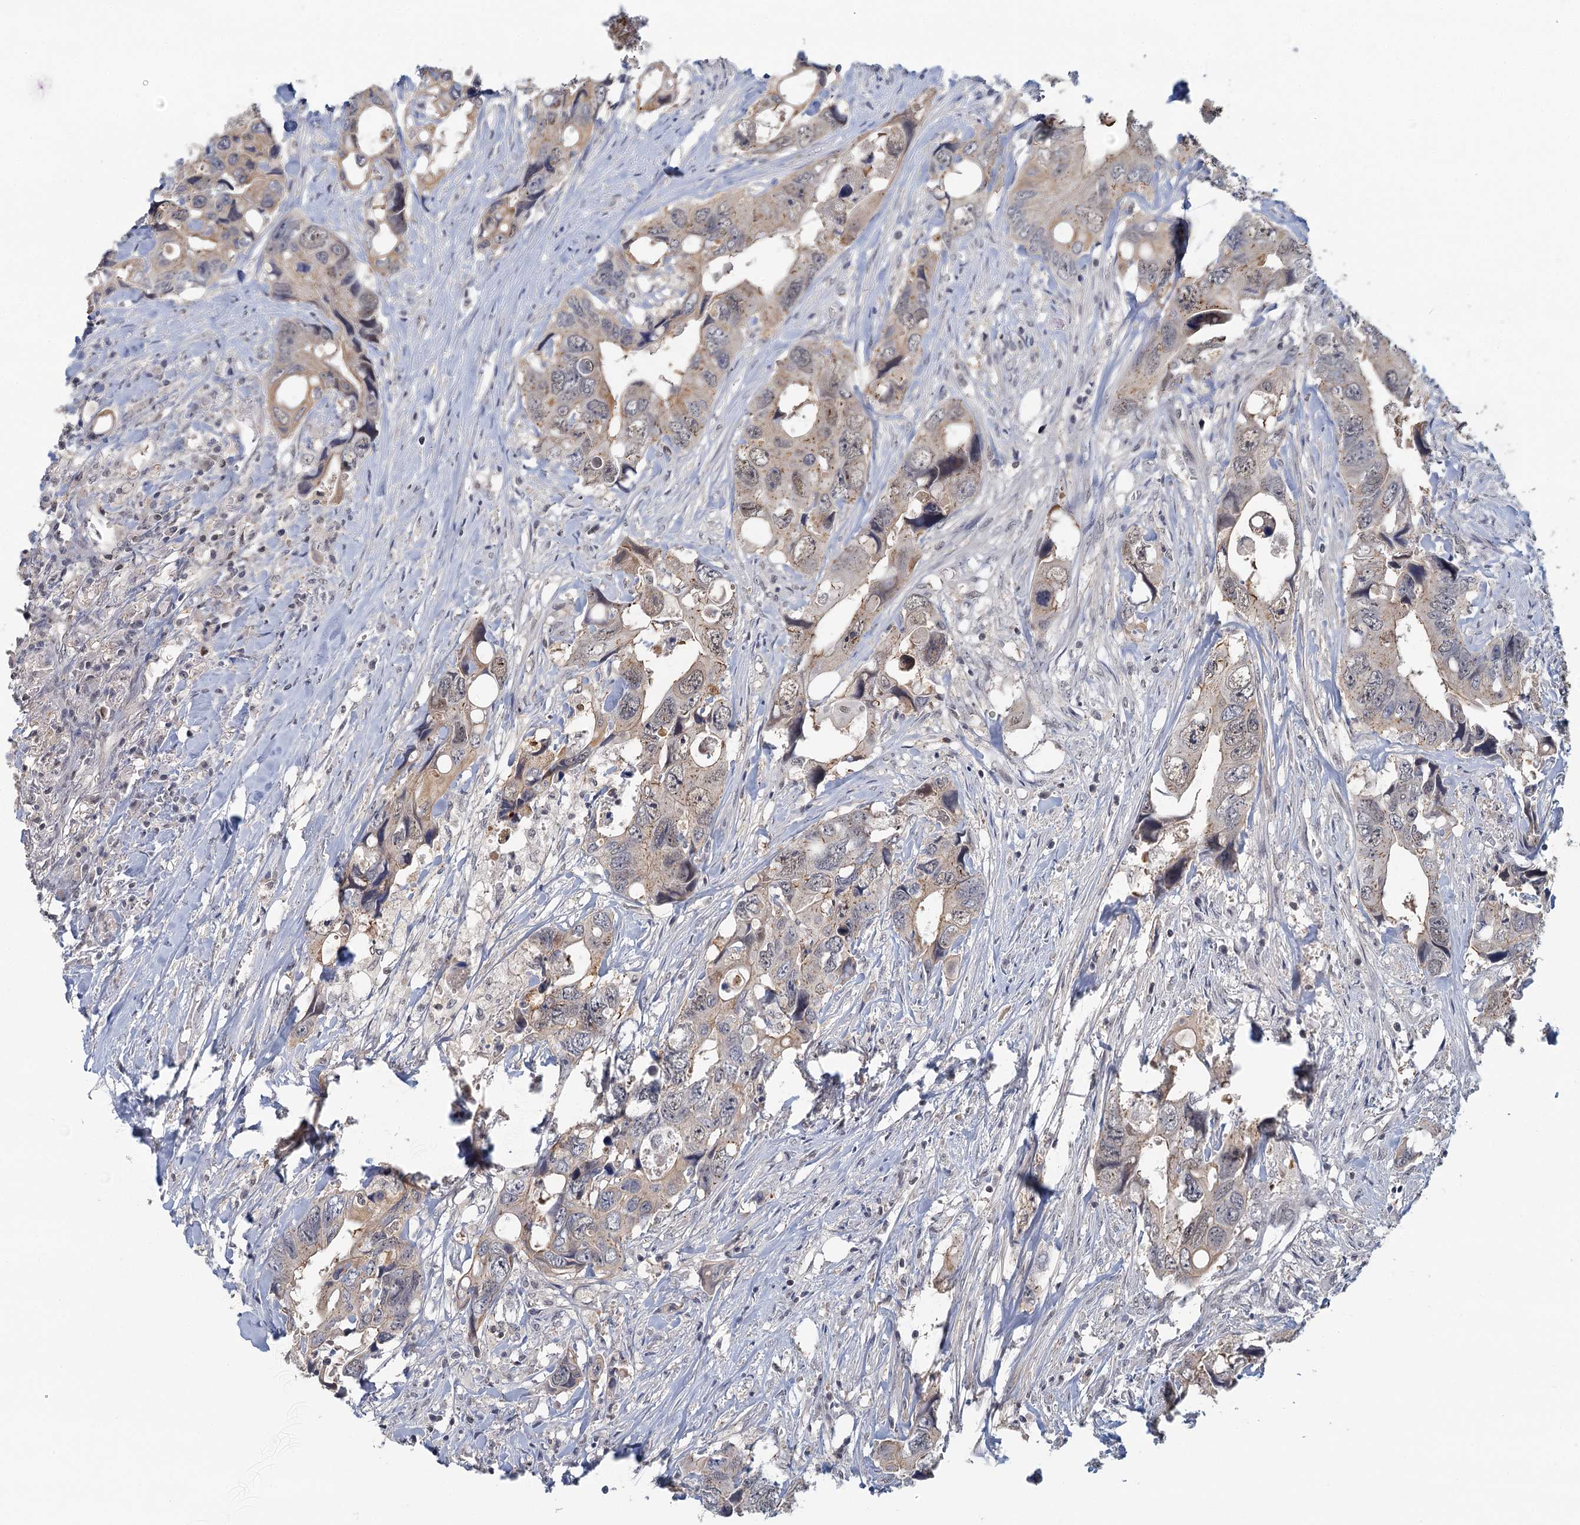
{"staining": {"intensity": "weak", "quantity": "25%-75%", "location": "cytoplasmic/membranous"}, "tissue": "colorectal cancer", "cell_type": "Tumor cells", "image_type": "cancer", "snomed": [{"axis": "morphology", "description": "Adenocarcinoma, NOS"}, {"axis": "topography", "description": "Rectum"}], "caption": "Colorectal adenocarcinoma stained with a brown dye demonstrates weak cytoplasmic/membranous positive staining in approximately 25%-75% of tumor cells.", "gene": "GPATCH11", "patient": {"sex": "male", "age": 57}}